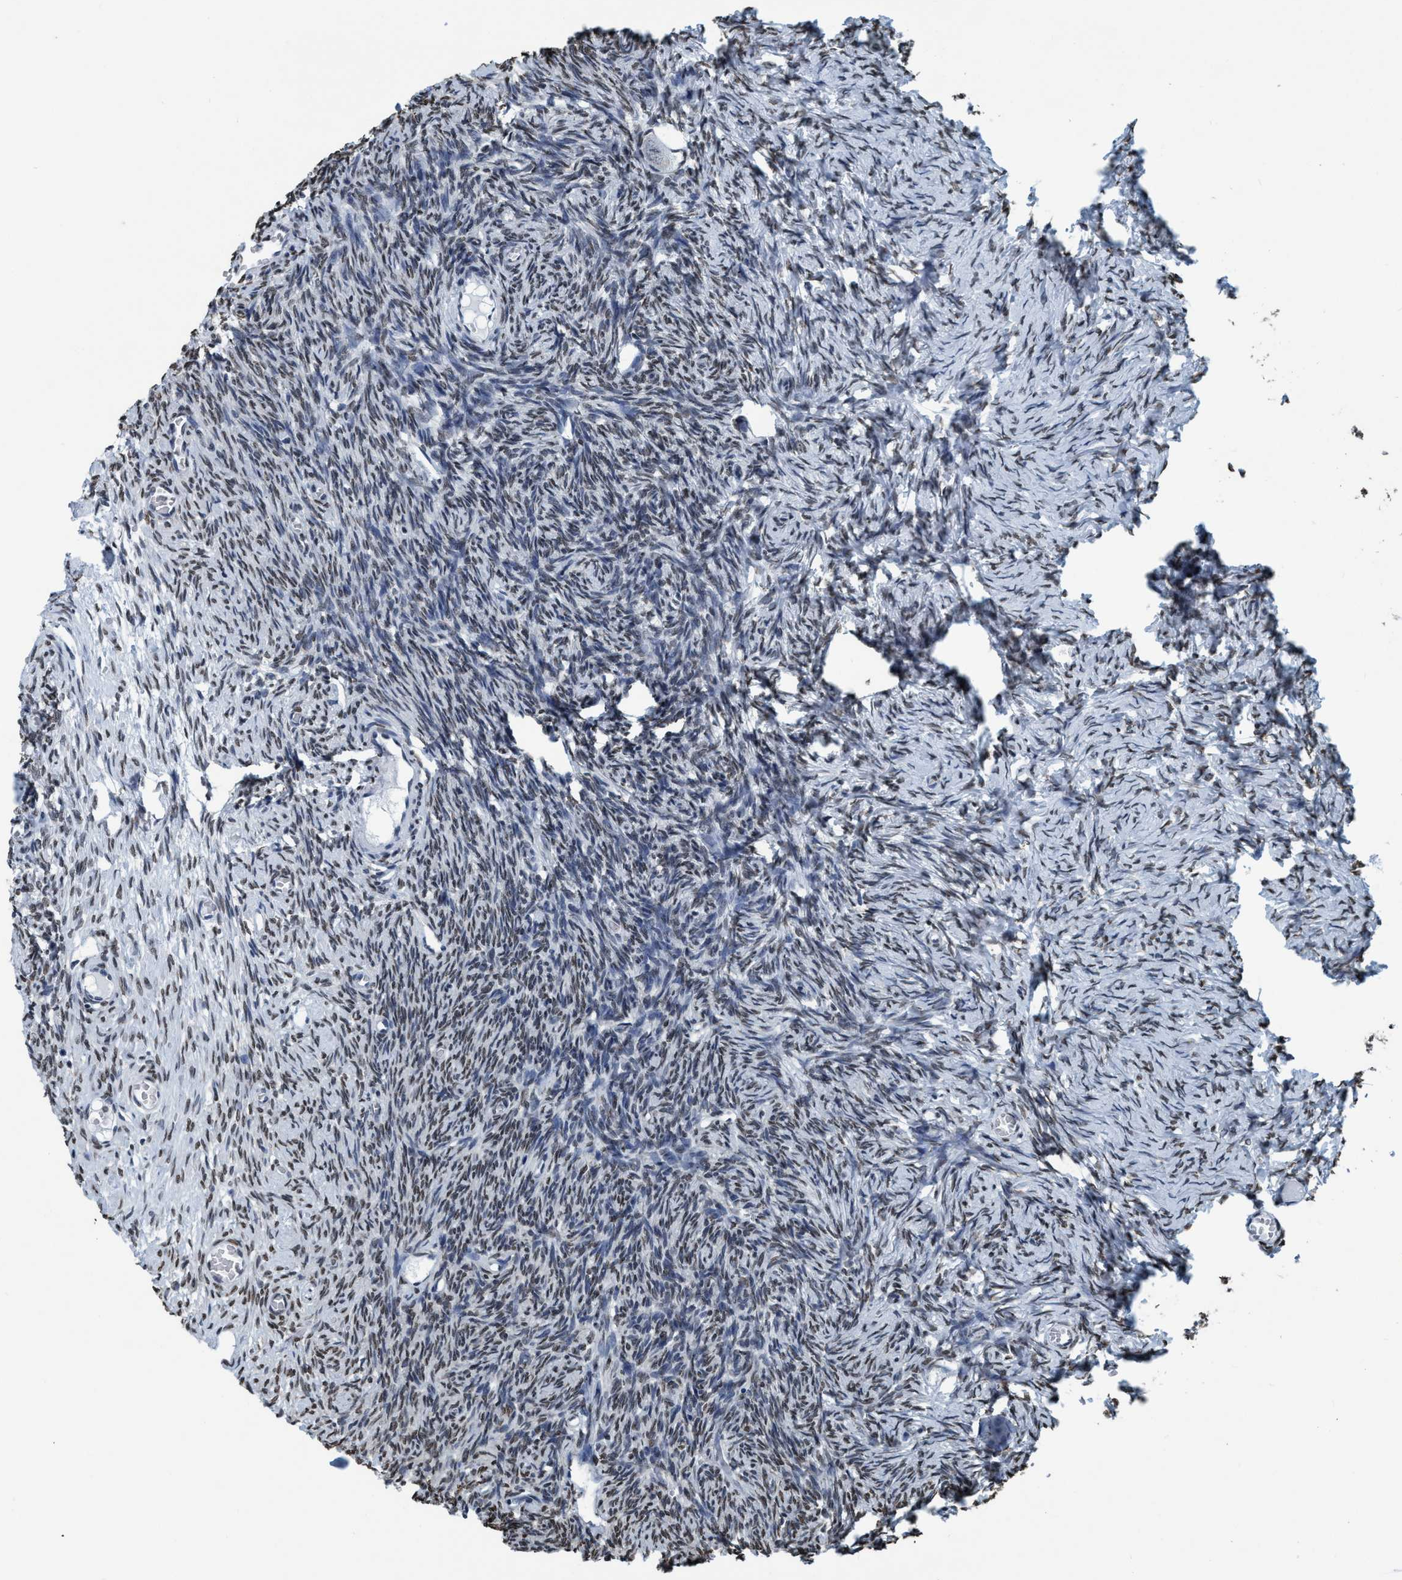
{"staining": {"intensity": "negative", "quantity": "none", "location": "none"}, "tissue": "ovary", "cell_type": "Follicle cells", "image_type": "normal", "snomed": [{"axis": "morphology", "description": "Normal tissue, NOS"}, {"axis": "topography", "description": "Ovary"}], "caption": "Immunohistochemistry image of benign ovary stained for a protein (brown), which demonstrates no expression in follicle cells.", "gene": "CCNE2", "patient": {"sex": "female", "age": 27}}